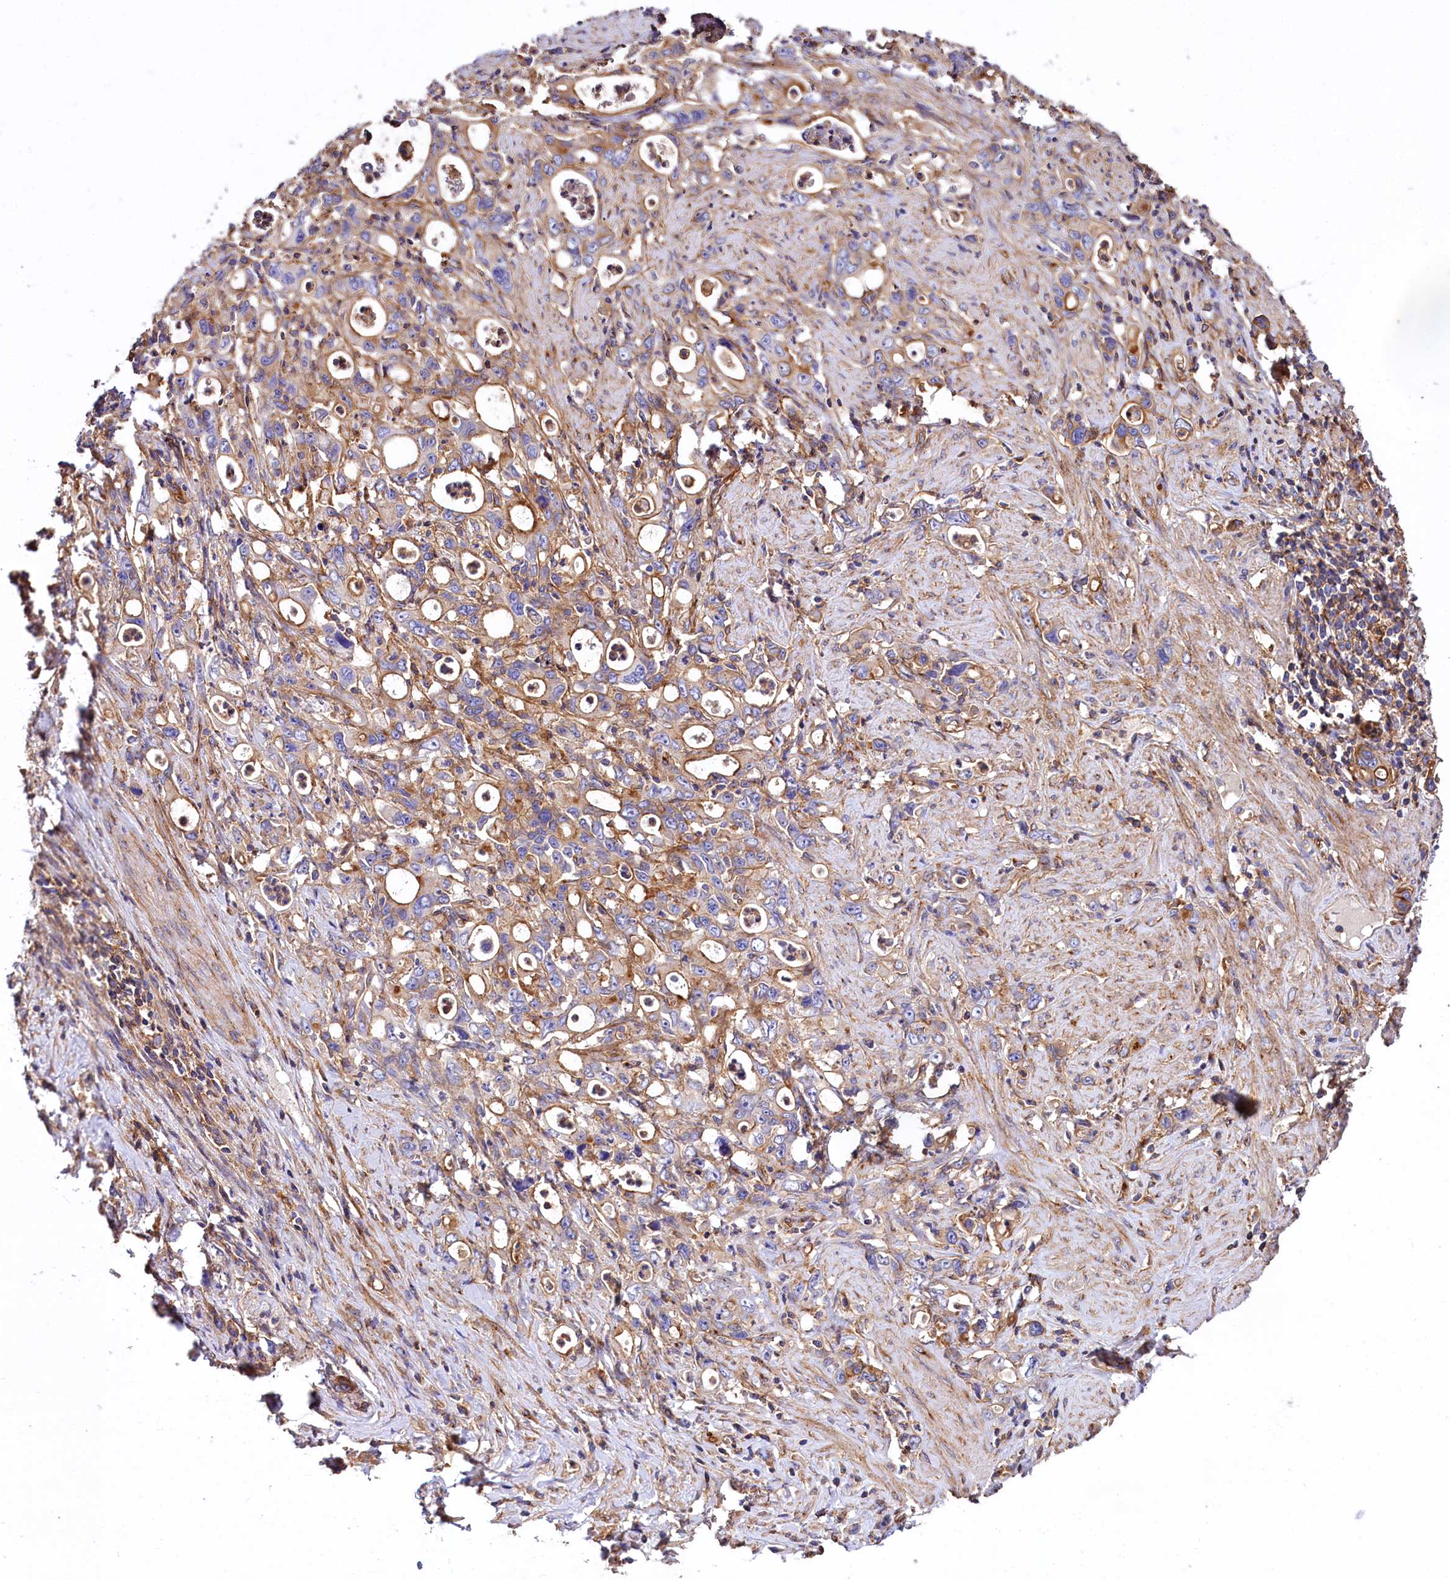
{"staining": {"intensity": "moderate", "quantity": "25%-75%", "location": "cytoplasmic/membranous"}, "tissue": "stomach cancer", "cell_type": "Tumor cells", "image_type": "cancer", "snomed": [{"axis": "morphology", "description": "Adenocarcinoma, NOS"}, {"axis": "topography", "description": "Stomach, lower"}], "caption": "Protein analysis of stomach cancer (adenocarcinoma) tissue demonstrates moderate cytoplasmic/membranous staining in approximately 25%-75% of tumor cells.", "gene": "ANO6", "patient": {"sex": "female", "age": 43}}